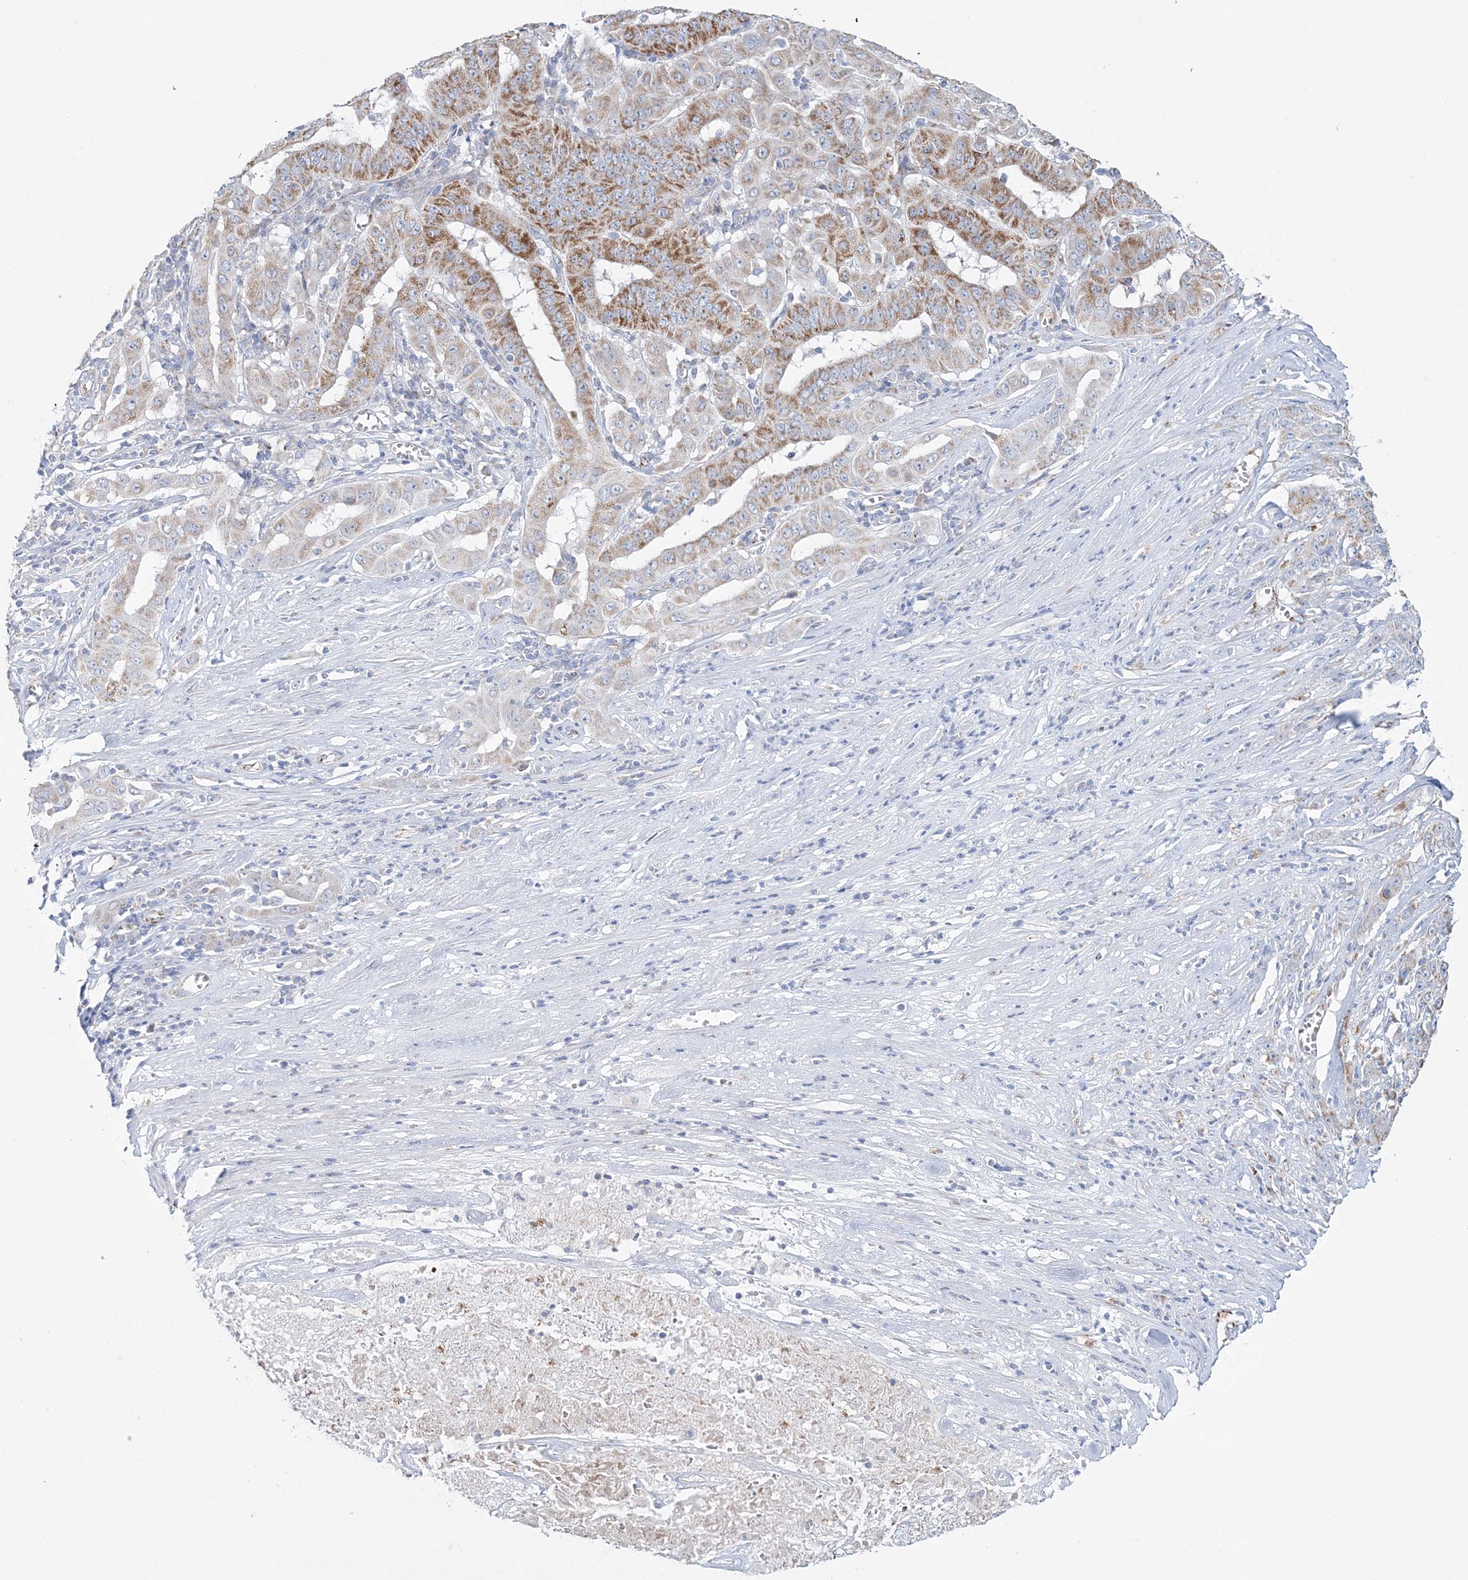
{"staining": {"intensity": "moderate", "quantity": ">75%", "location": "cytoplasmic/membranous"}, "tissue": "pancreatic cancer", "cell_type": "Tumor cells", "image_type": "cancer", "snomed": [{"axis": "morphology", "description": "Adenocarcinoma, NOS"}, {"axis": "topography", "description": "Pancreas"}], "caption": "Pancreatic cancer tissue exhibits moderate cytoplasmic/membranous staining in about >75% of tumor cells", "gene": "HIBCH", "patient": {"sex": "male", "age": 63}}